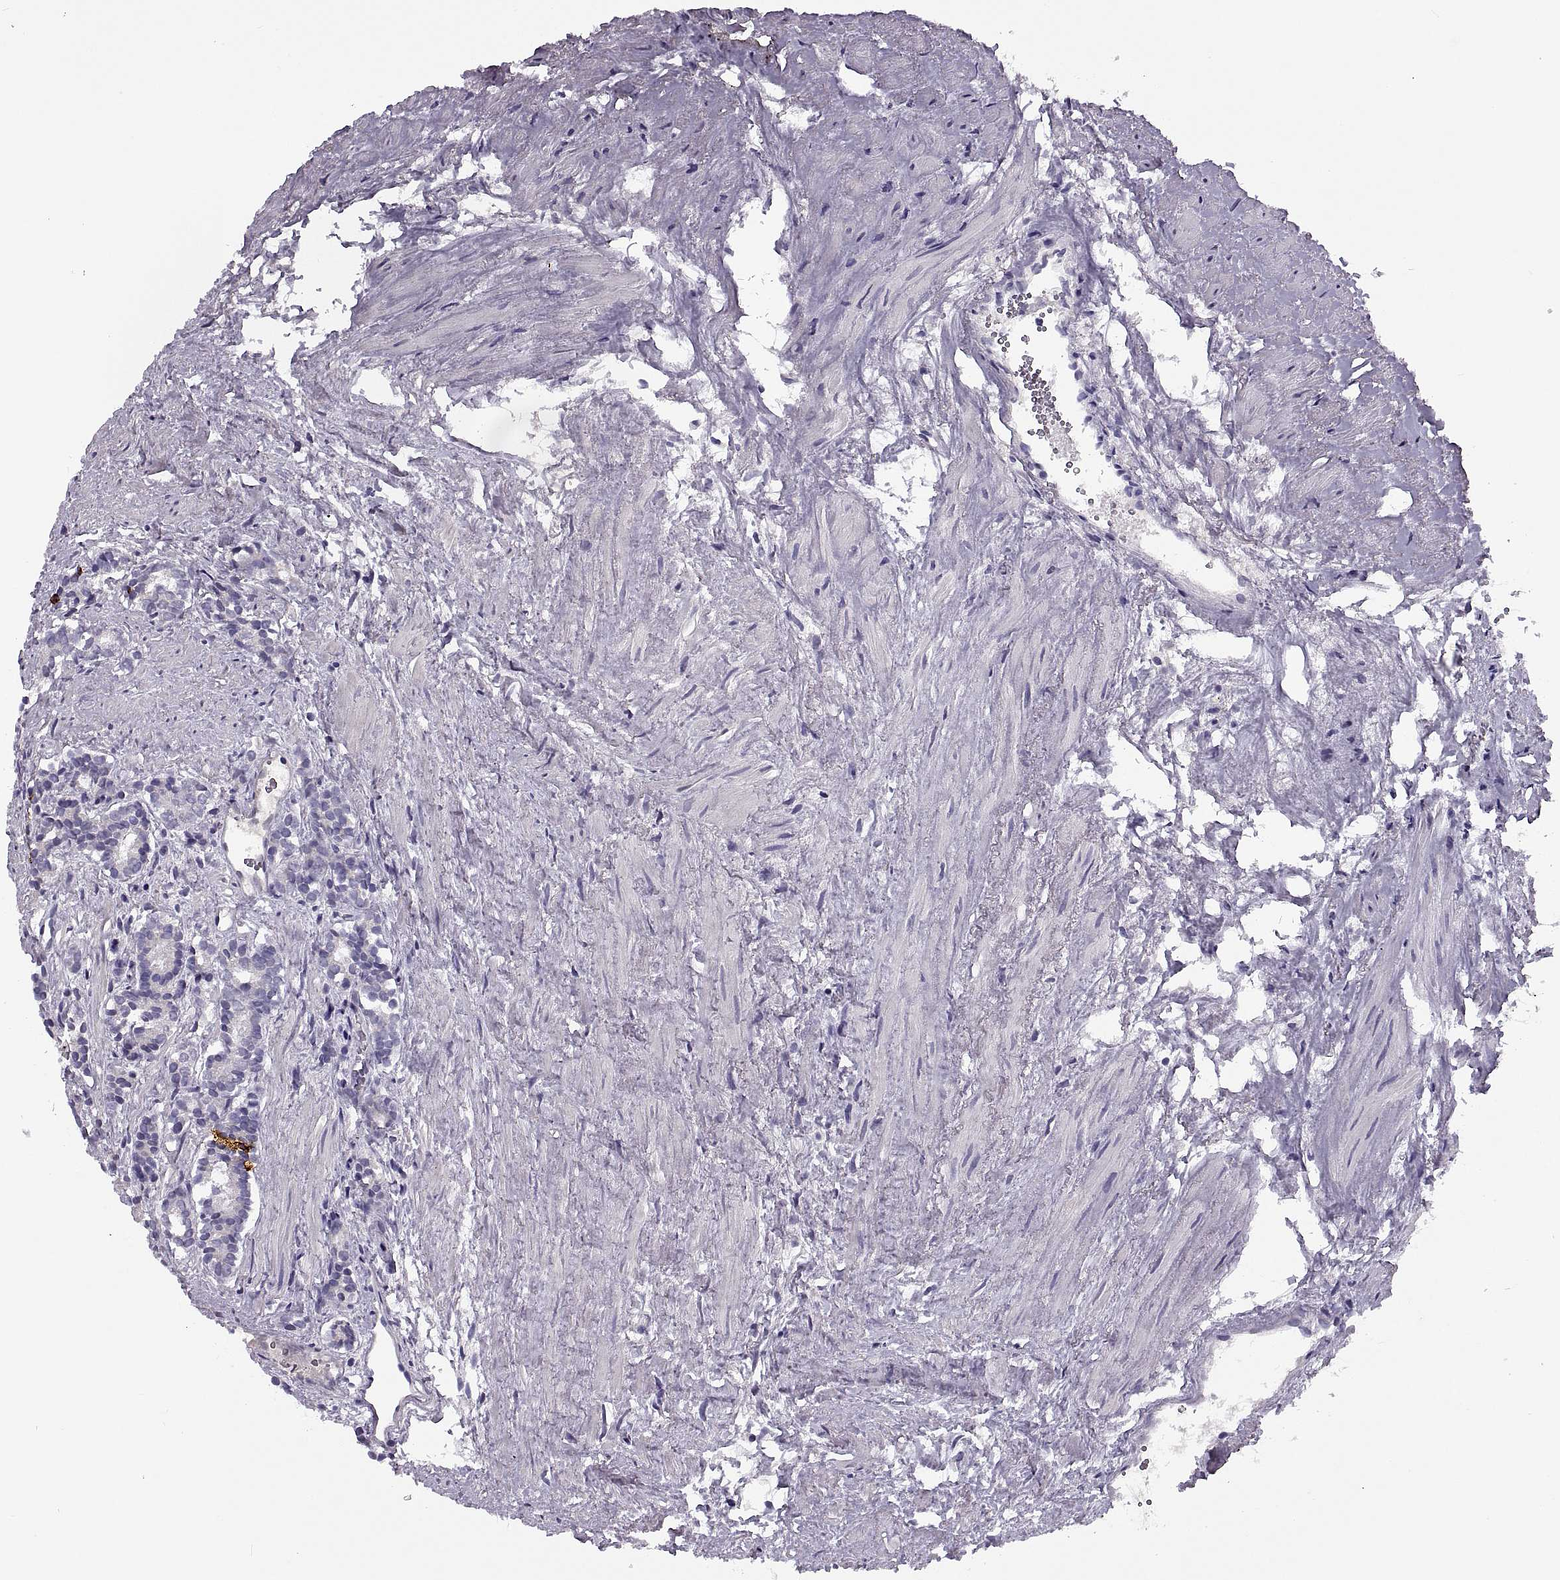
{"staining": {"intensity": "negative", "quantity": "none", "location": "none"}, "tissue": "prostate cancer", "cell_type": "Tumor cells", "image_type": "cancer", "snomed": [{"axis": "morphology", "description": "Adenocarcinoma, High grade"}, {"axis": "topography", "description": "Prostate"}], "caption": "This is an immunohistochemistry histopathology image of human adenocarcinoma (high-grade) (prostate). There is no staining in tumor cells.", "gene": "MAGEB1", "patient": {"sex": "male", "age": 84}}